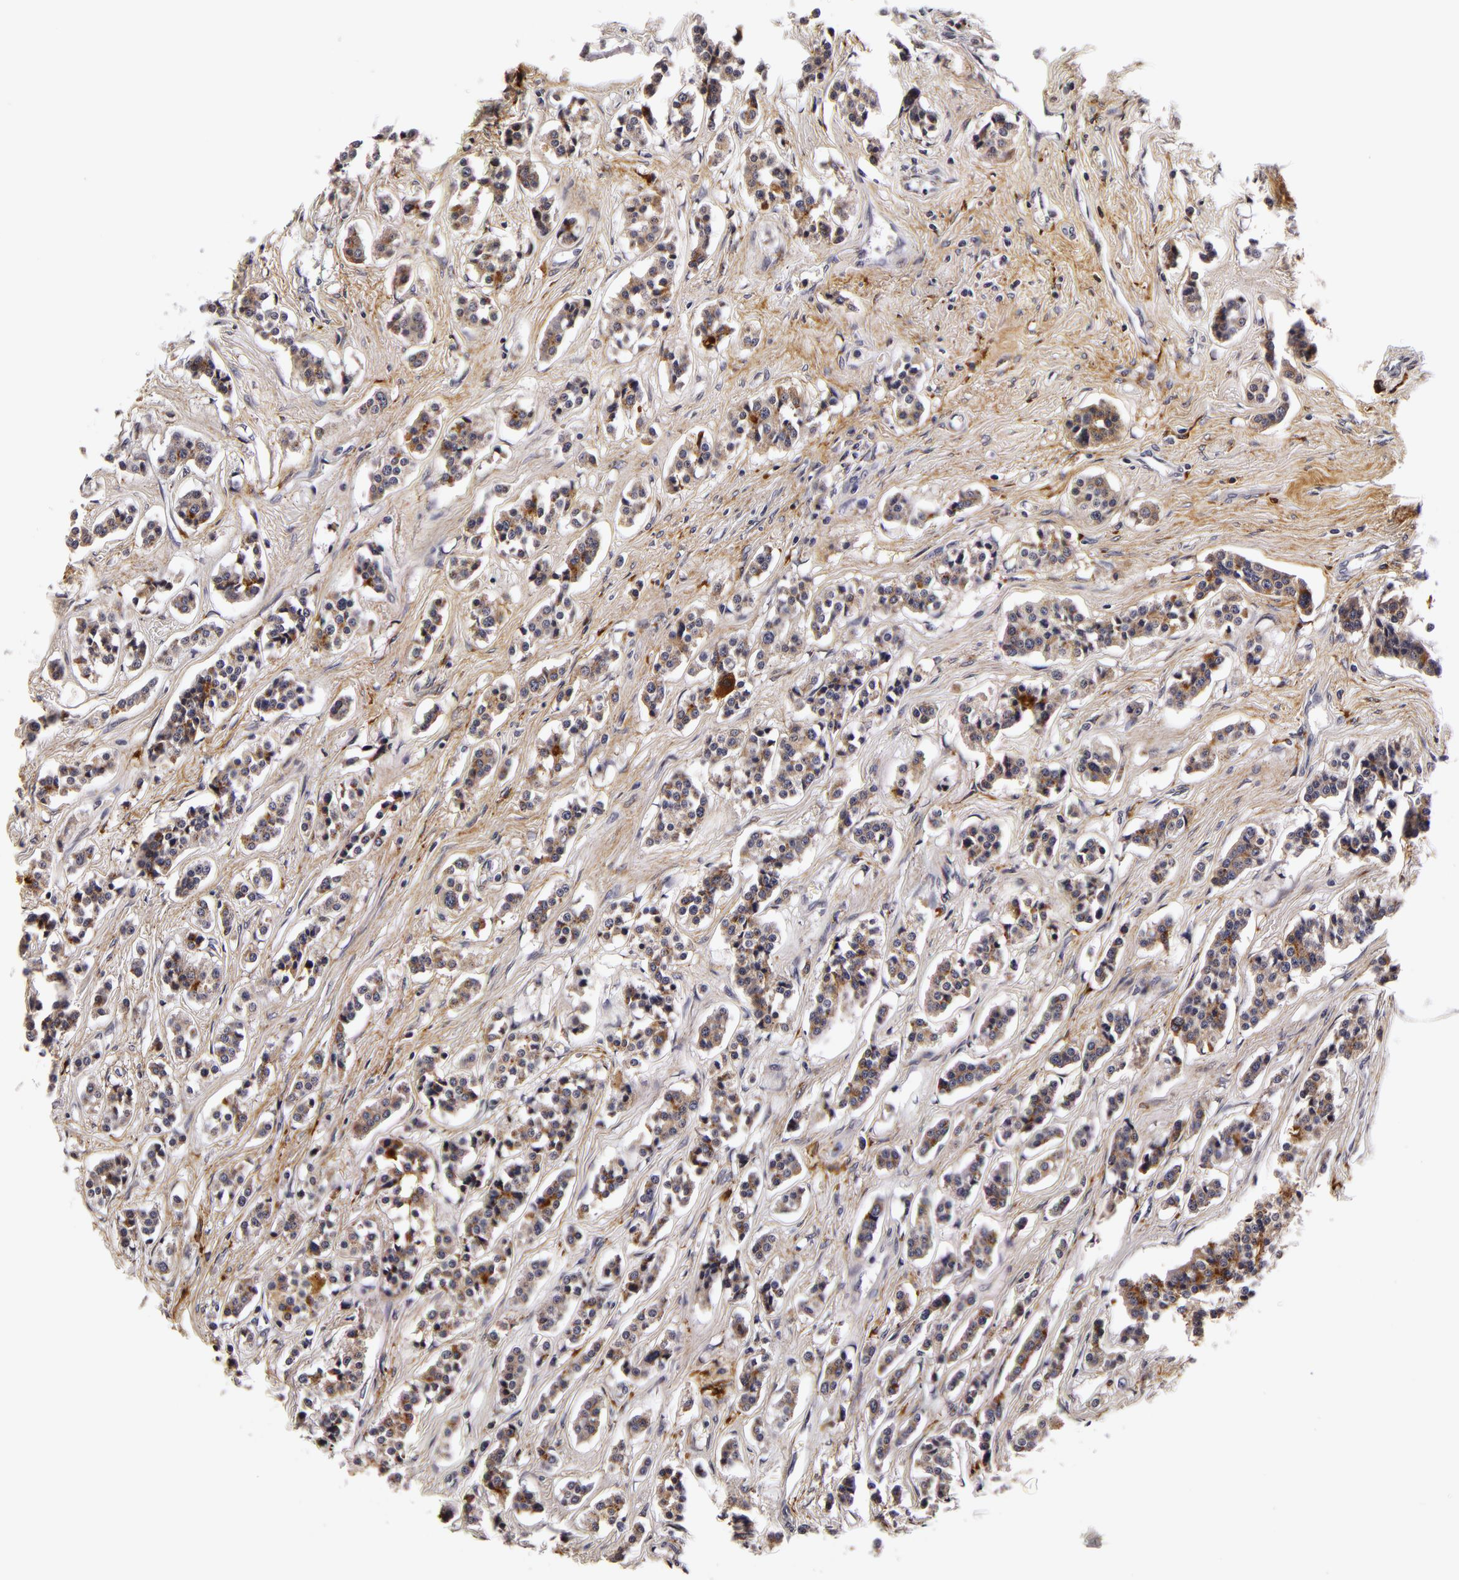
{"staining": {"intensity": "moderate", "quantity": ">75%", "location": "cytoplasmic/membranous"}, "tissue": "carcinoid", "cell_type": "Tumor cells", "image_type": "cancer", "snomed": [{"axis": "morphology", "description": "Carcinoid, malignant, NOS"}, {"axis": "topography", "description": "Small intestine"}], "caption": "An IHC image of neoplastic tissue is shown. Protein staining in brown shows moderate cytoplasmic/membranous positivity in carcinoid within tumor cells. The staining was performed using DAB to visualize the protein expression in brown, while the nuclei were stained in blue with hematoxylin (Magnification: 20x).", "gene": "LGALS3BP", "patient": {"sex": "male", "age": 63}}